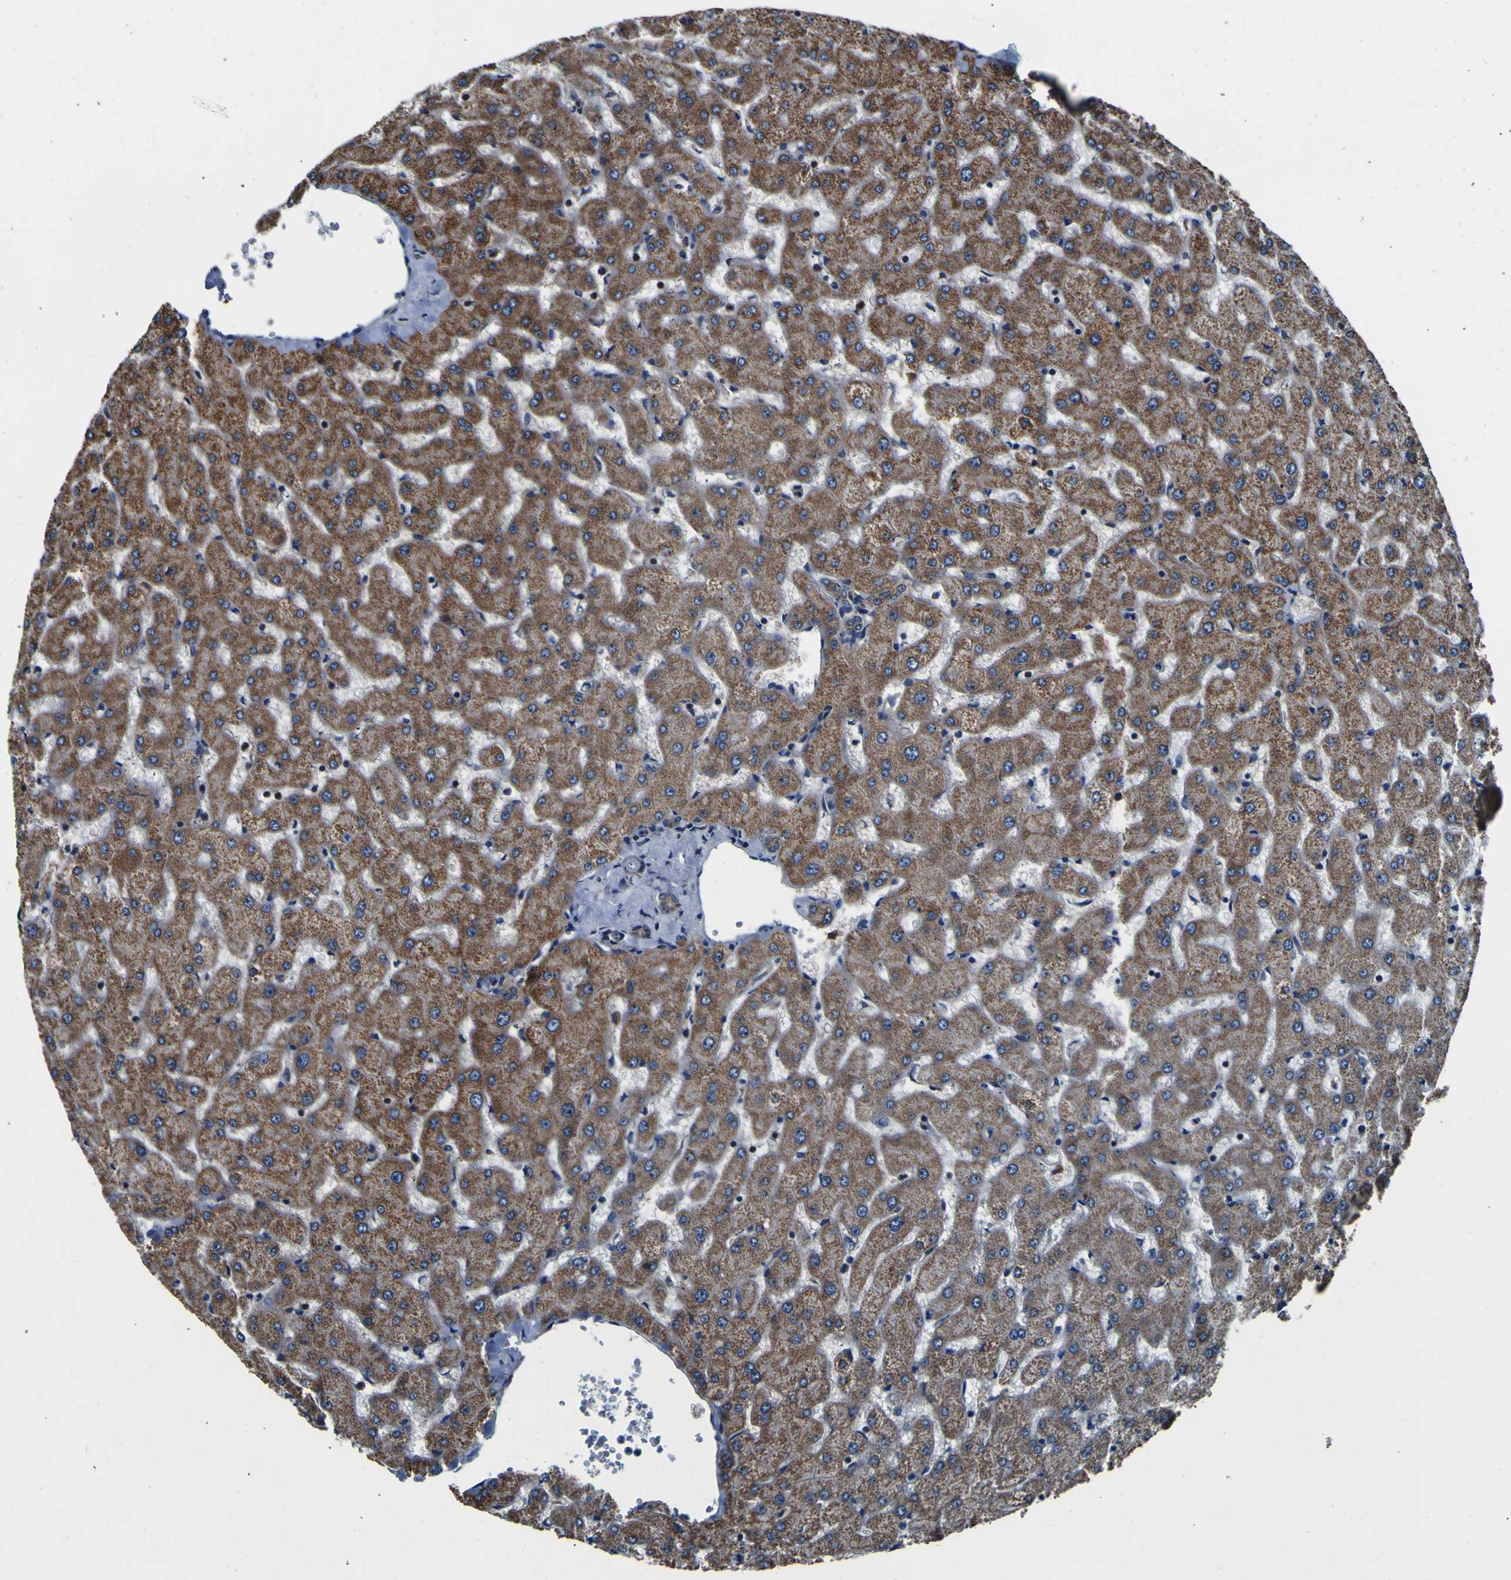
{"staining": {"intensity": "moderate", "quantity": ">75%", "location": "cytoplasmic/membranous"}, "tissue": "liver", "cell_type": "Cholangiocytes", "image_type": "normal", "snomed": [{"axis": "morphology", "description": "Normal tissue, NOS"}, {"axis": "topography", "description": "Liver"}], "caption": "This photomicrograph demonstrates immunohistochemistry (IHC) staining of benign human liver, with medium moderate cytoplasmic/membranous staining in about >75% of cholangiocytes.", "gene": "INPP5A", "patient": {"sex": "female", "age": 63}}